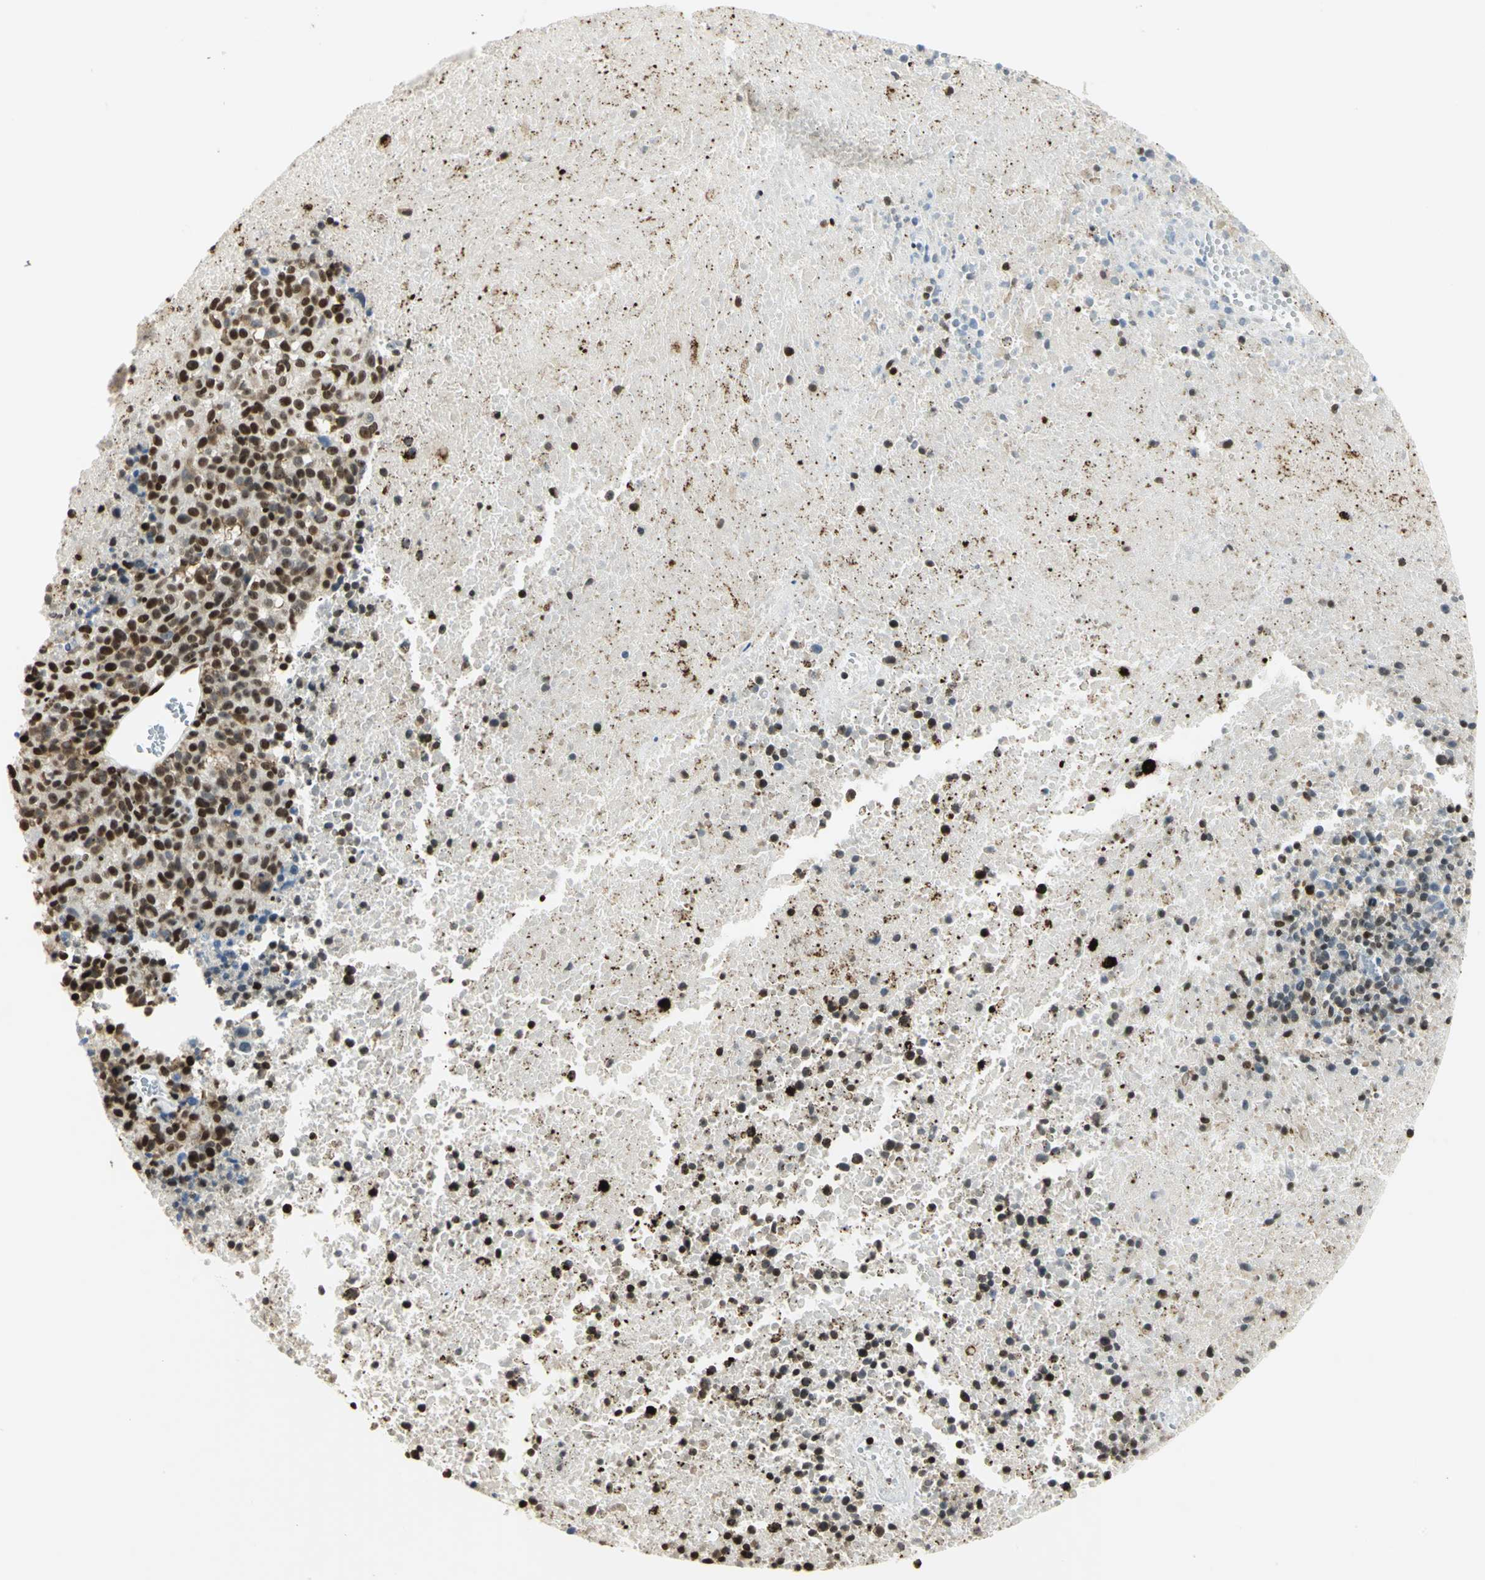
{"staining": {"intensity": "strong", "quantity": ">75%", "location": "nuclear"}, "tissue": "melanoma", "cell_type": "Tumor cells", "image_type": "cancer", "snomed": [{"axis": "morphology", "description": "Malignant melanoma, Metastatic site"}, {"axis": "topography", "description": "Cerebral cortex"}], "caption": "Tumor cells reveal high levels of strong nuclear staining in about >75% of cells in melanoma. Using DAB (brown) and hematoxylin (blue) stains, captured at high magnification using brightfield microscopy.", "gene": "HMGB1", "patient": {"sex": "female", "age": 52}}